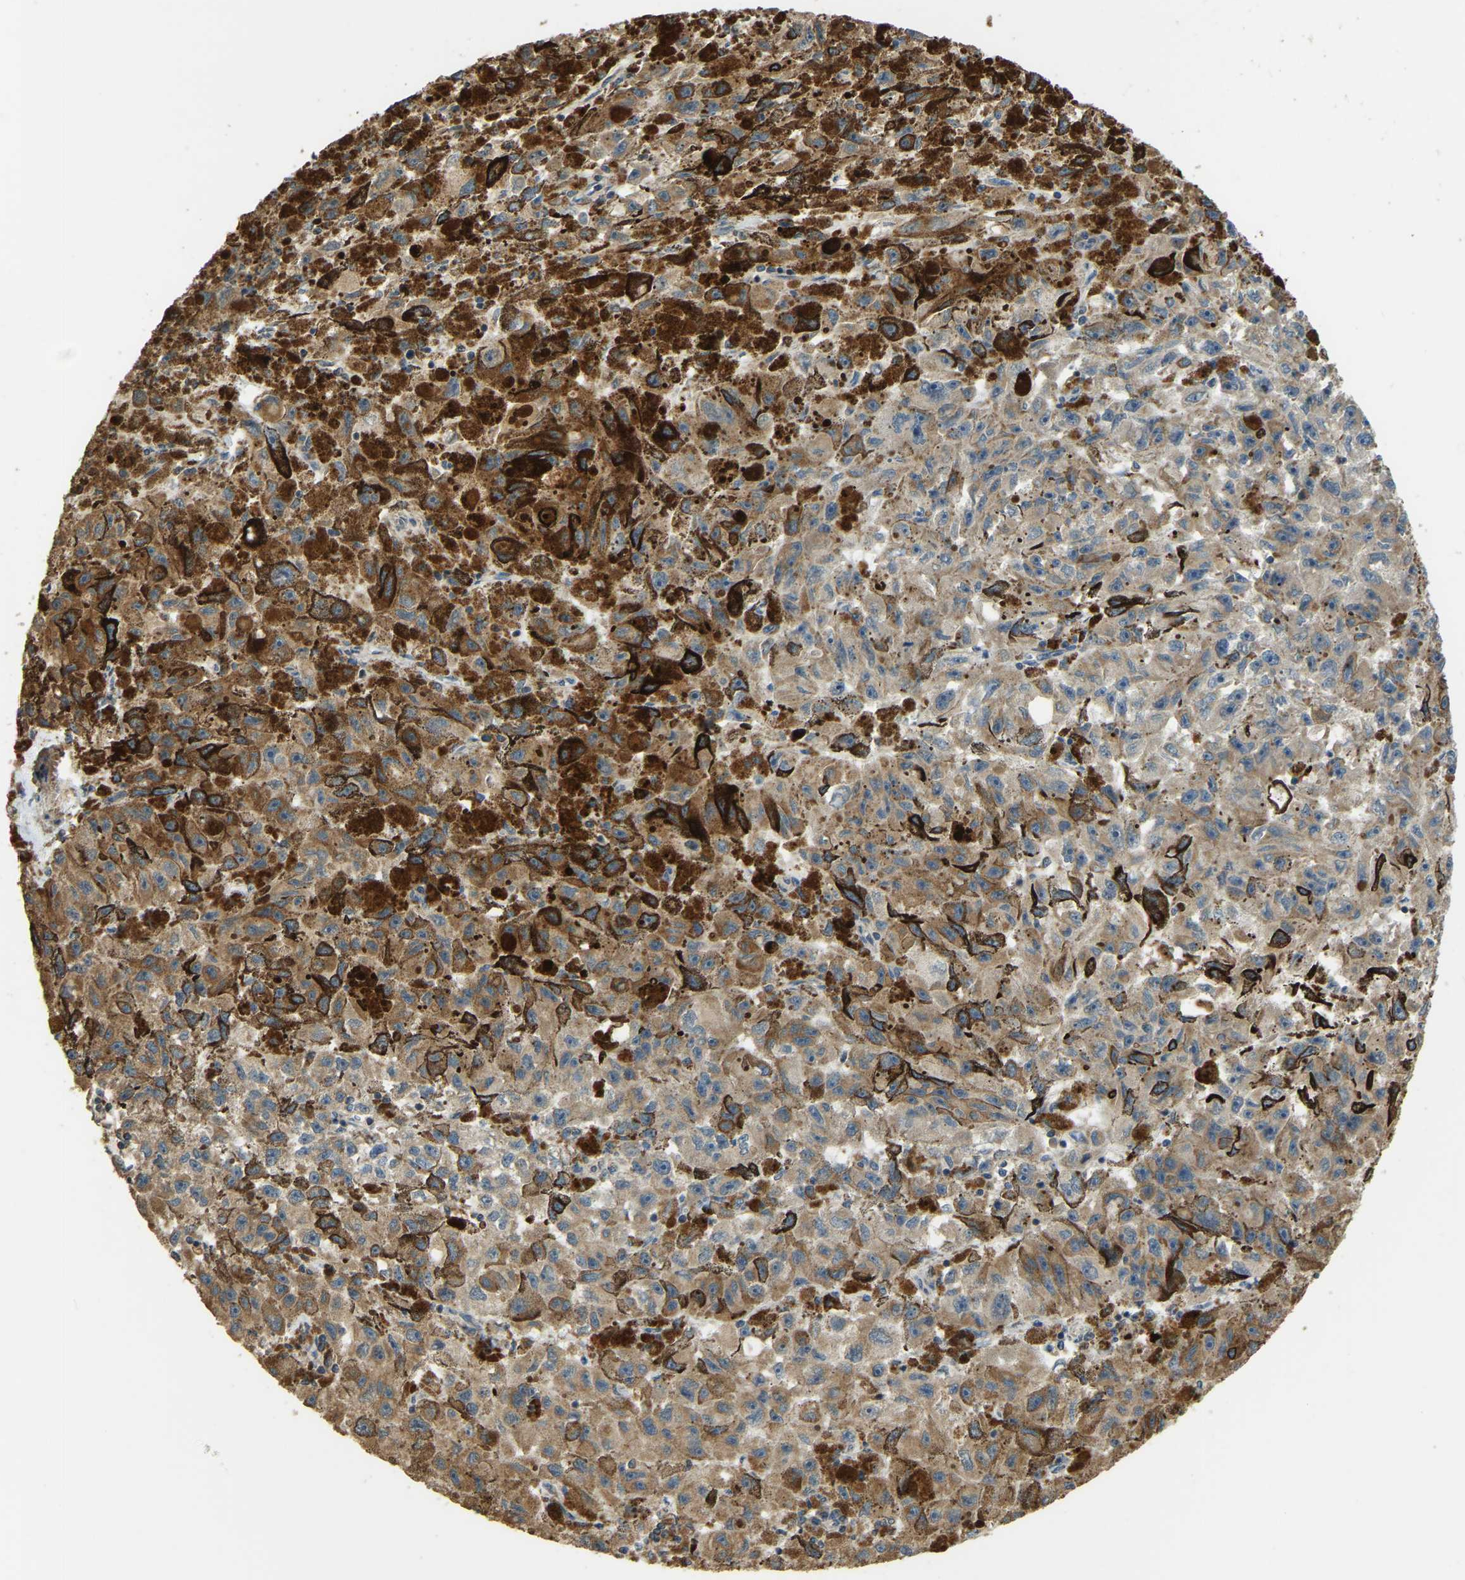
{"staining": {"intensity": "moderate", "quantity": ">75%", "location": "cytoplasmic/membranous"}, "tissue": "melanoma", "cell_type": "Tumor cells", "image_type": "cancer", "snomed": [{"axis": "morphology", "description": "Malignant melanoma, NOS"}, {"axis": "topography", "description": "Skin"}], "caption": "IHC staining of malignant melanoma, which shows medium levels of moderate cytoplasmic/membranous expression in approximately >75% of tumor cells indicating moderate cytoplasmic/membranous protein expression. The staining was performed using DAB (3,3'-diaminobenzidine) (brown) for protein detection and nuclei were counterstained in hematoxylin (blue).", "gene": "GNG2", "patient": {"sex": "female", "age": 104}}